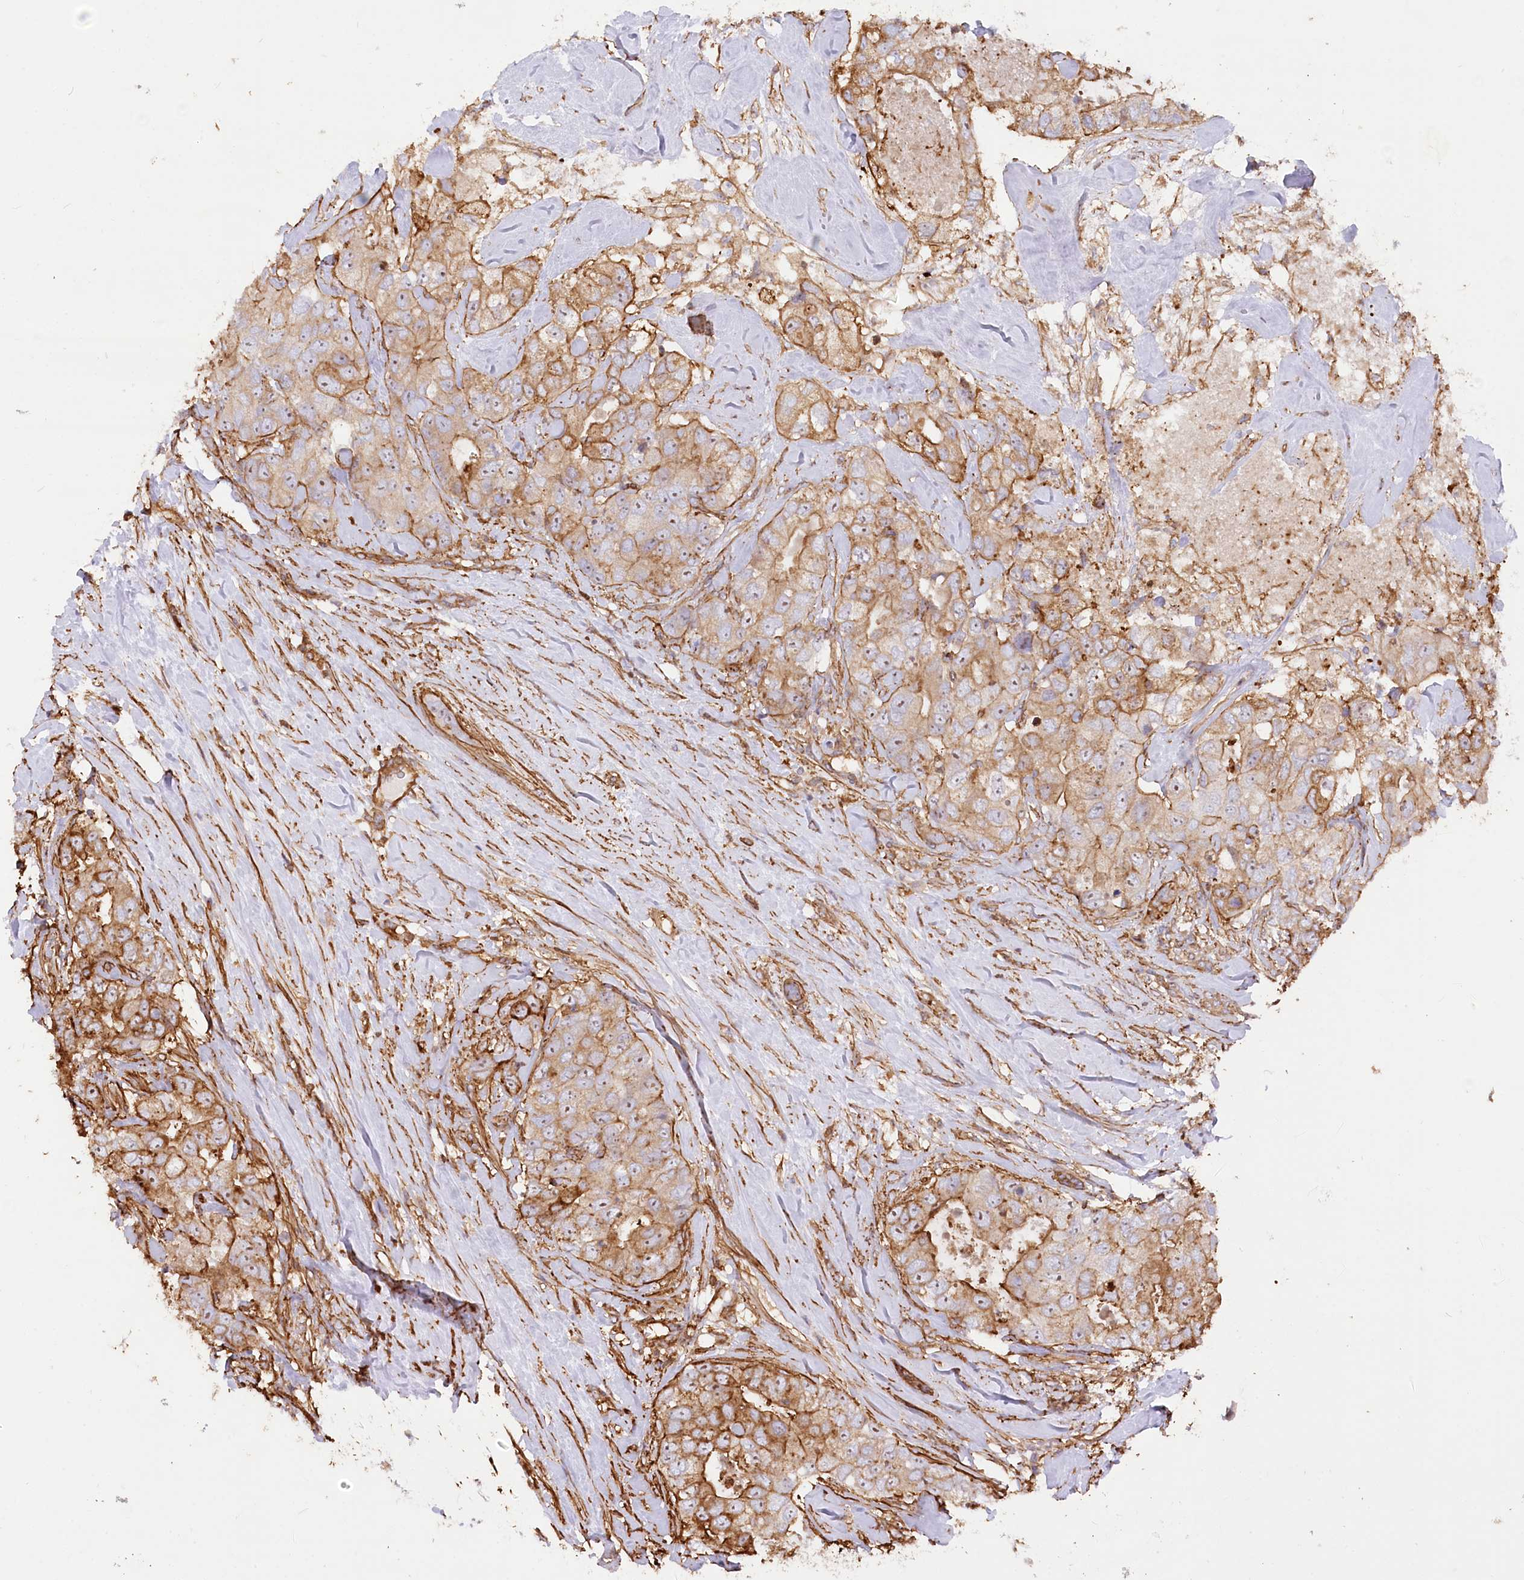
{"staining": {"intensity": "moderate", "quantity": "25%-75%", "location": "cytoplasmic/membranous,nuclear"}, "tissue": "breast cancer", "cell_type": "Tumor cells", "image_type": "cancer", "snomed": [{"axis": "morphology", "description": "Duct carcinoma"}, {"axis": "topography", "description": "Breast"}], "caption": "The image demonstrates staining of breast cancer (infiltrating ductal carcinoma), revealing moderate cytoplasmic/membranous and nuclear protein positivity (brown color) within tumor cells. The staining is performed using DAB brown chromogen to label protein expression. The nuclei are counter-stained blue using hematoxylin.", "gene": "WDR36", "patient": {"sex": "female", "age": 62}}